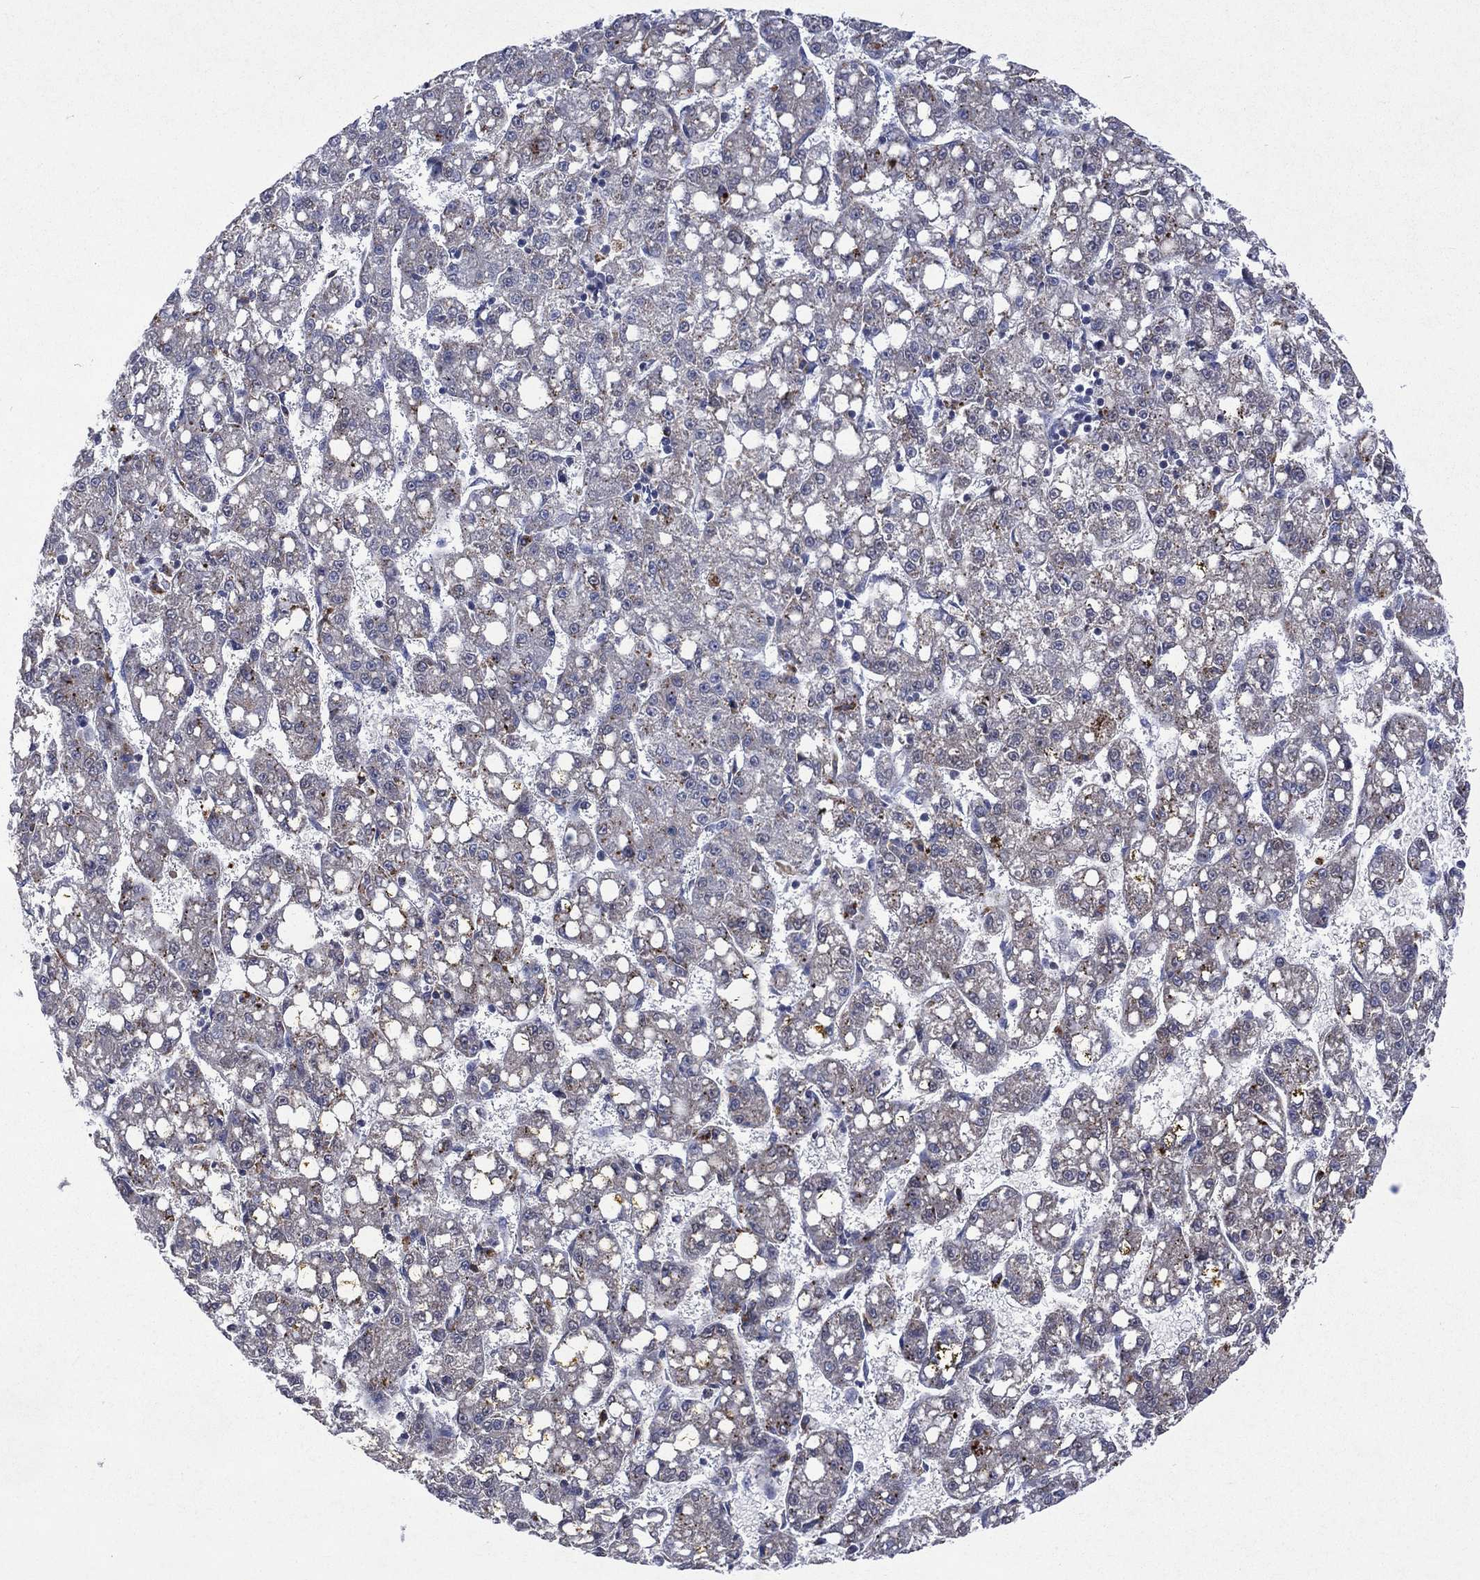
{"staining": {"intensity": "negative", "quantity": "none", "location": "none"}, "tissue": "liver cancer", "cell_type": "Tumor cells", "image_type": "cancer", "snomed": [{"axis": "morphology", "description": "Carcinoma, Hepatocellular, NOS"}, {"axis": "topography", "description": "Liver"}], "caption": "Tumor cells show no significant protein expression in liver hepatocellular carcinoma.", "gene": "ASB10", "patient": {"sex": "female", "age": 65}}